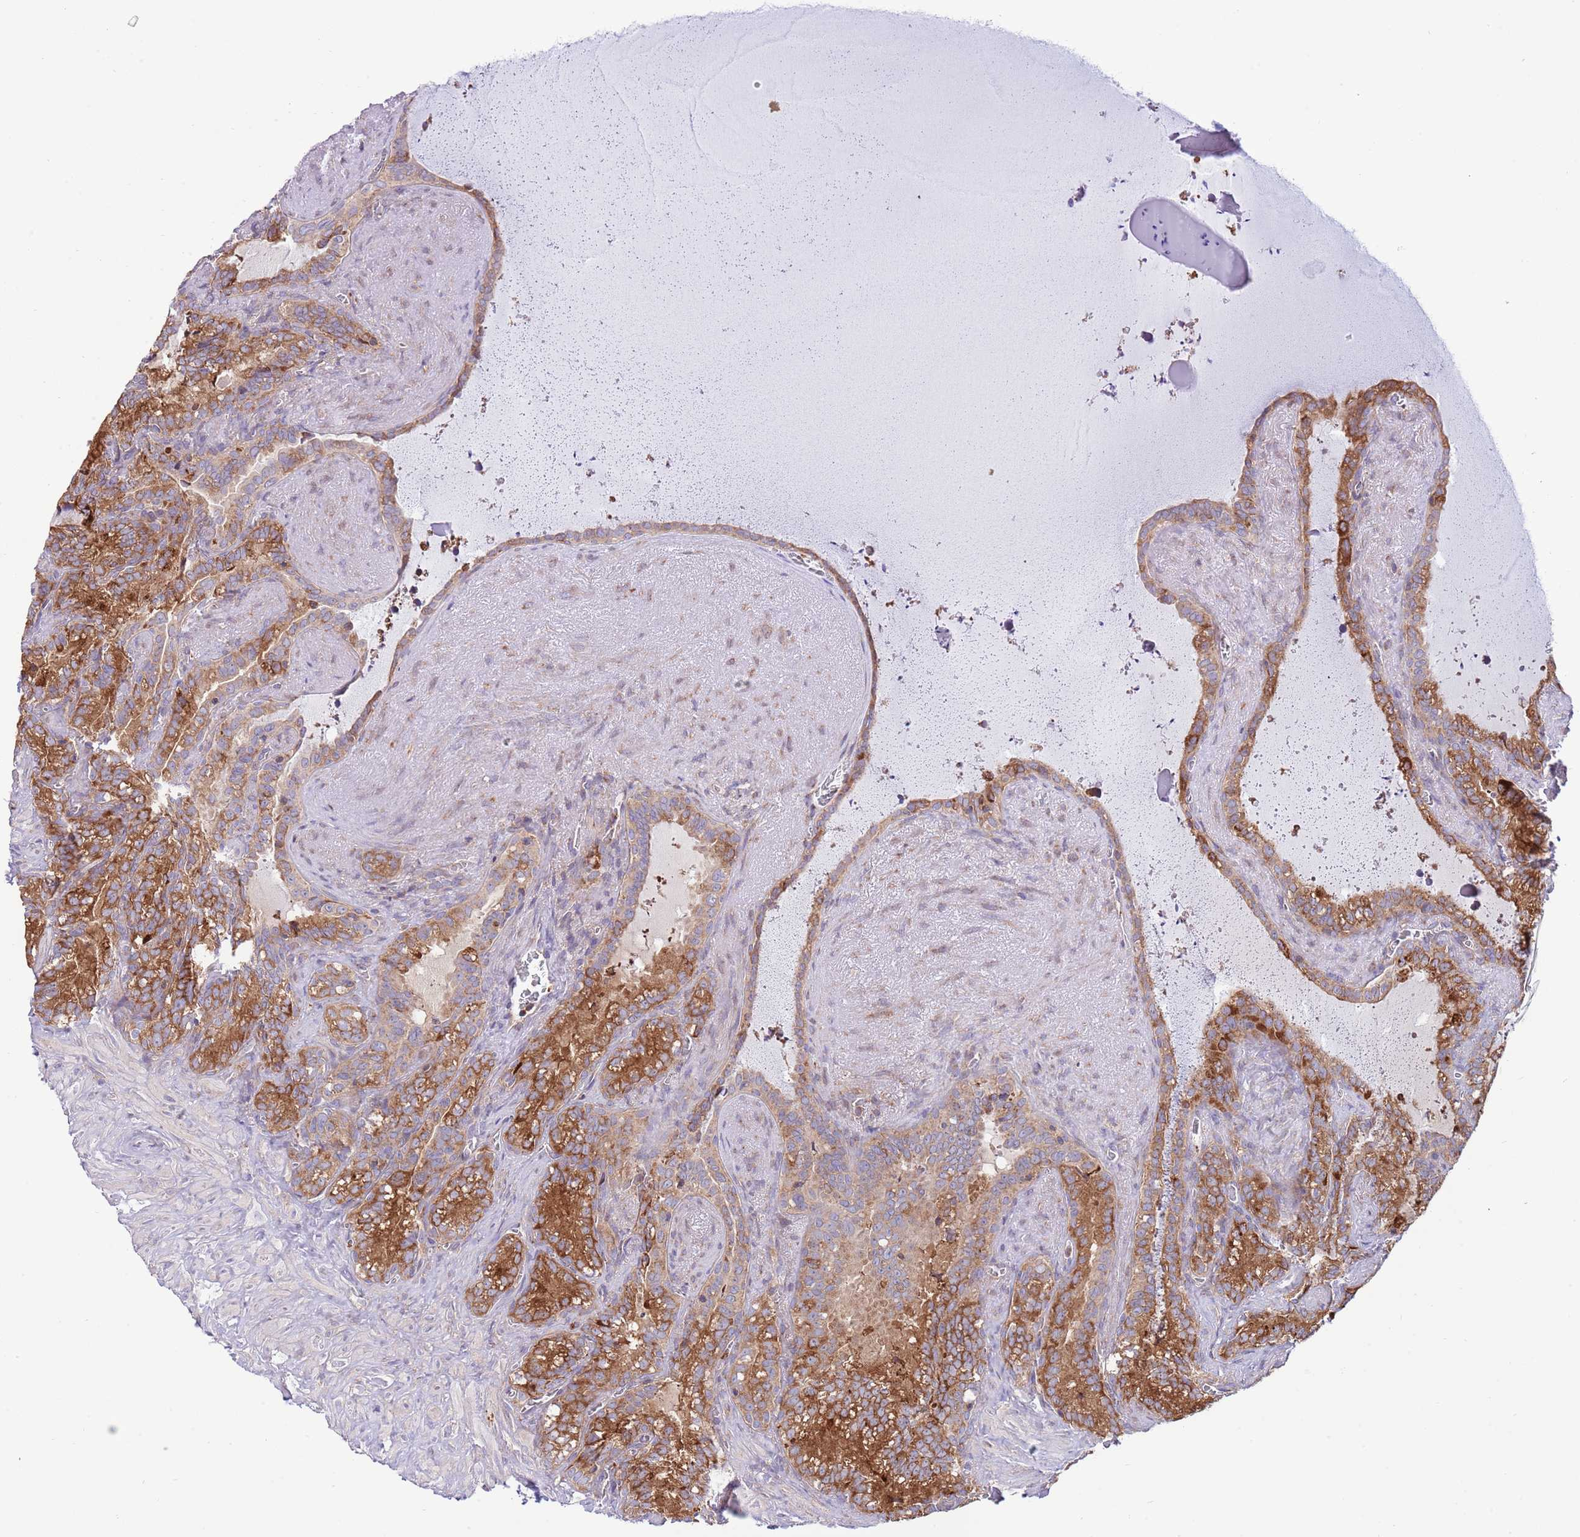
{"staining": {"intensity": "strong", "quantity": ">75%", "location": "cytoplasmic/membranous"}, "tissue": "seminal vesicle", "cell_type": "Glandular cells", "image_type": "normal", "snomed": [{"axis": "morphology", "description": "Normal tissue, NOS"}, {"axis": "topography", "description": "Prostate"}, {"axis": "topography", "description": "Seminal veicle"}], "caption": "IHC of benign human seminal vesicle displays high levels of strong cytoplasmic/membranous staining in about >75% of glandular cells.", "gene": "DAND5", "patient": {"sex": "male", "age": 58}}